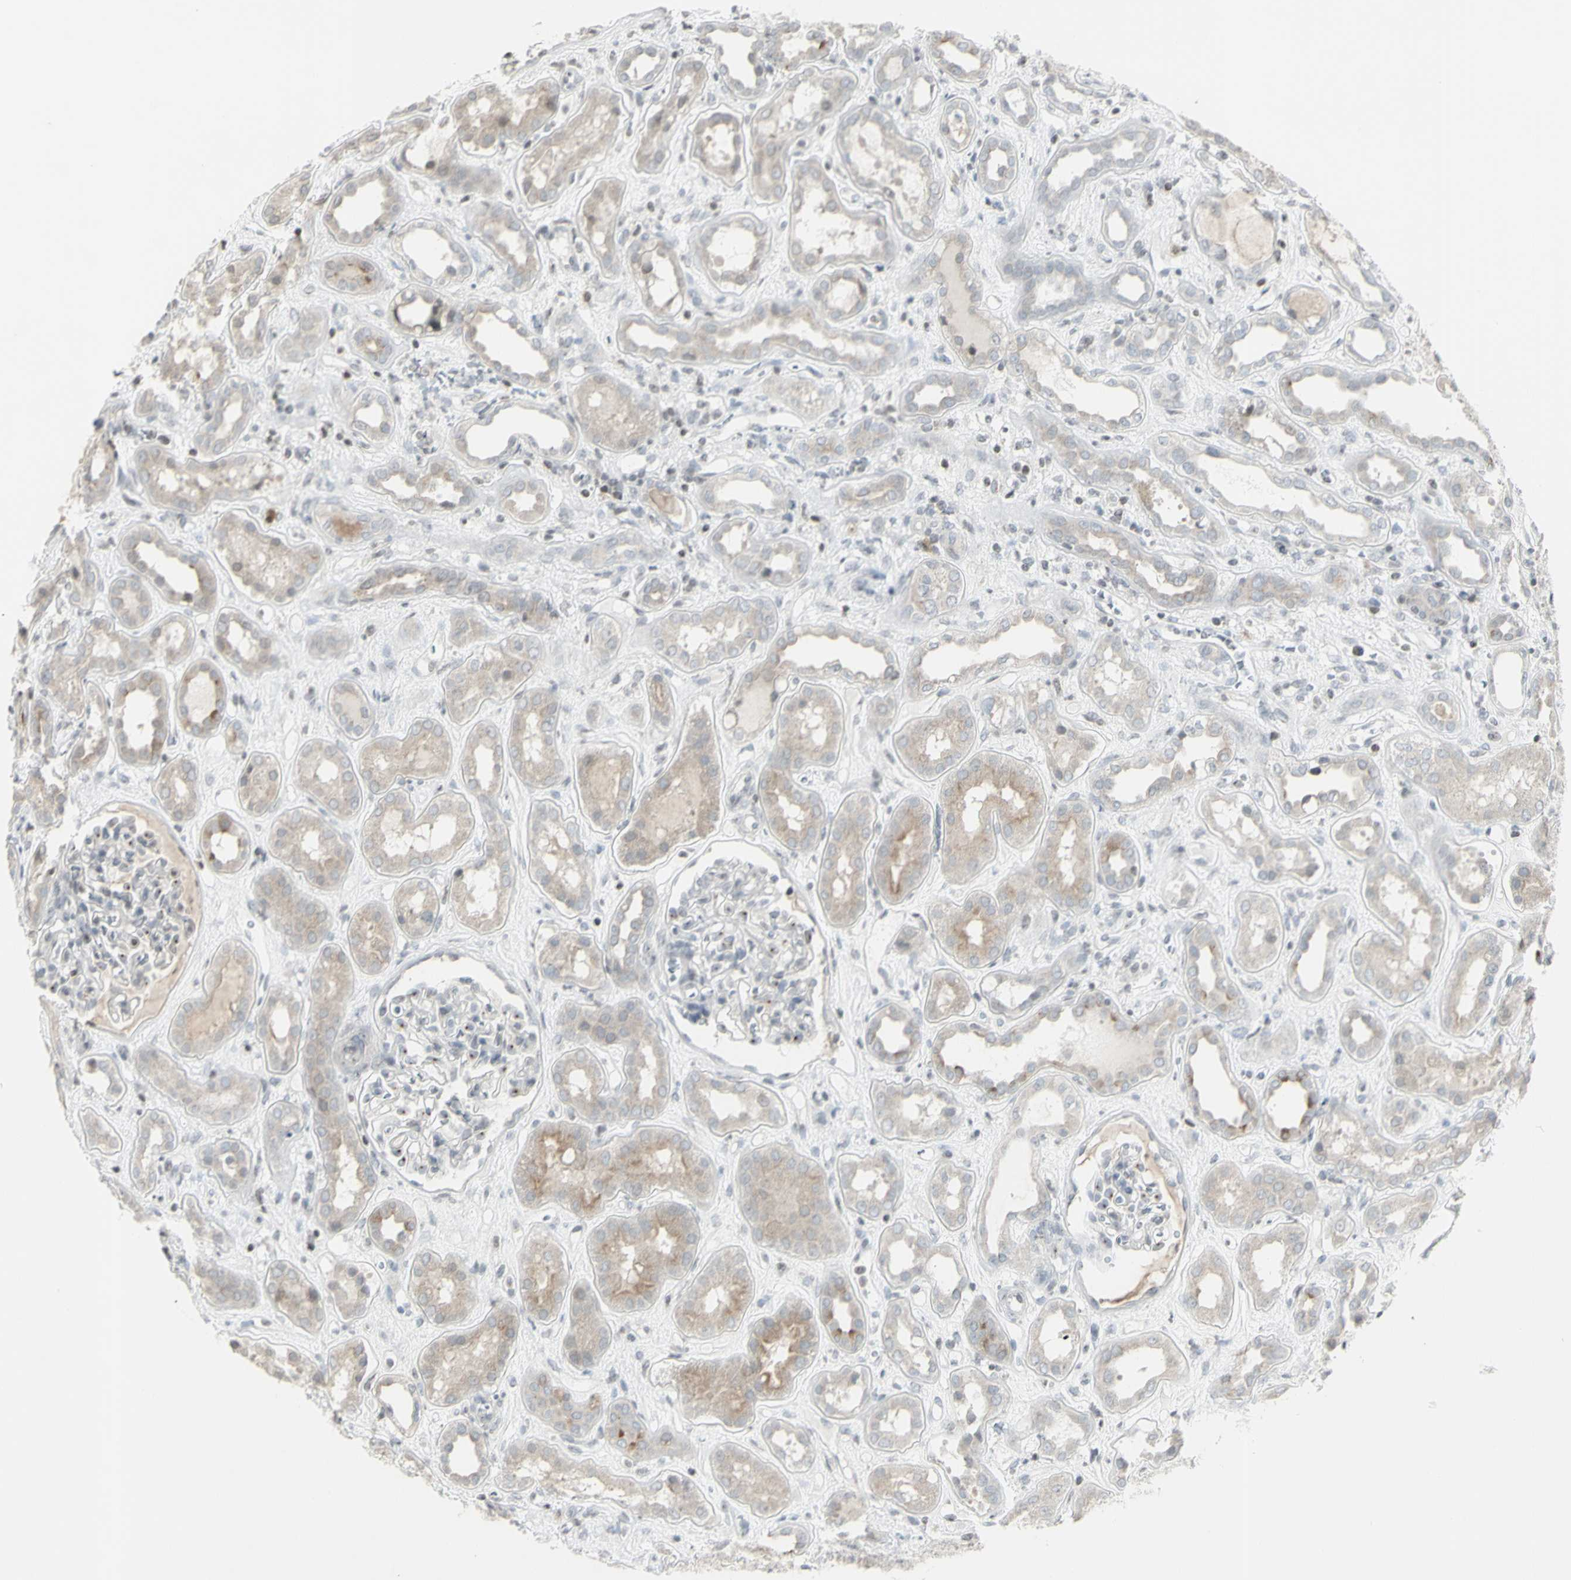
{"staining": {"intensity": "weak", "quantity": "<25%", "location": "cytoplasmic/membranous"}, "tissue": "kidney", "cell_type": "Cells in glomeruli", "image_type": "normal", "snomed": [{"axis": "morphology", "description": "Normal tissue, NOS"}, {"axis": "topography", "description": "Kidney"}], "caption": "Image shows no significant protein positivity in cells in glomeruli of unremarkable kidney. (DAB immunohistochemistry with hematoxylin counter stain).", "gene": "MUC5AC", "patient": {"sex": "male", "age": 59}}